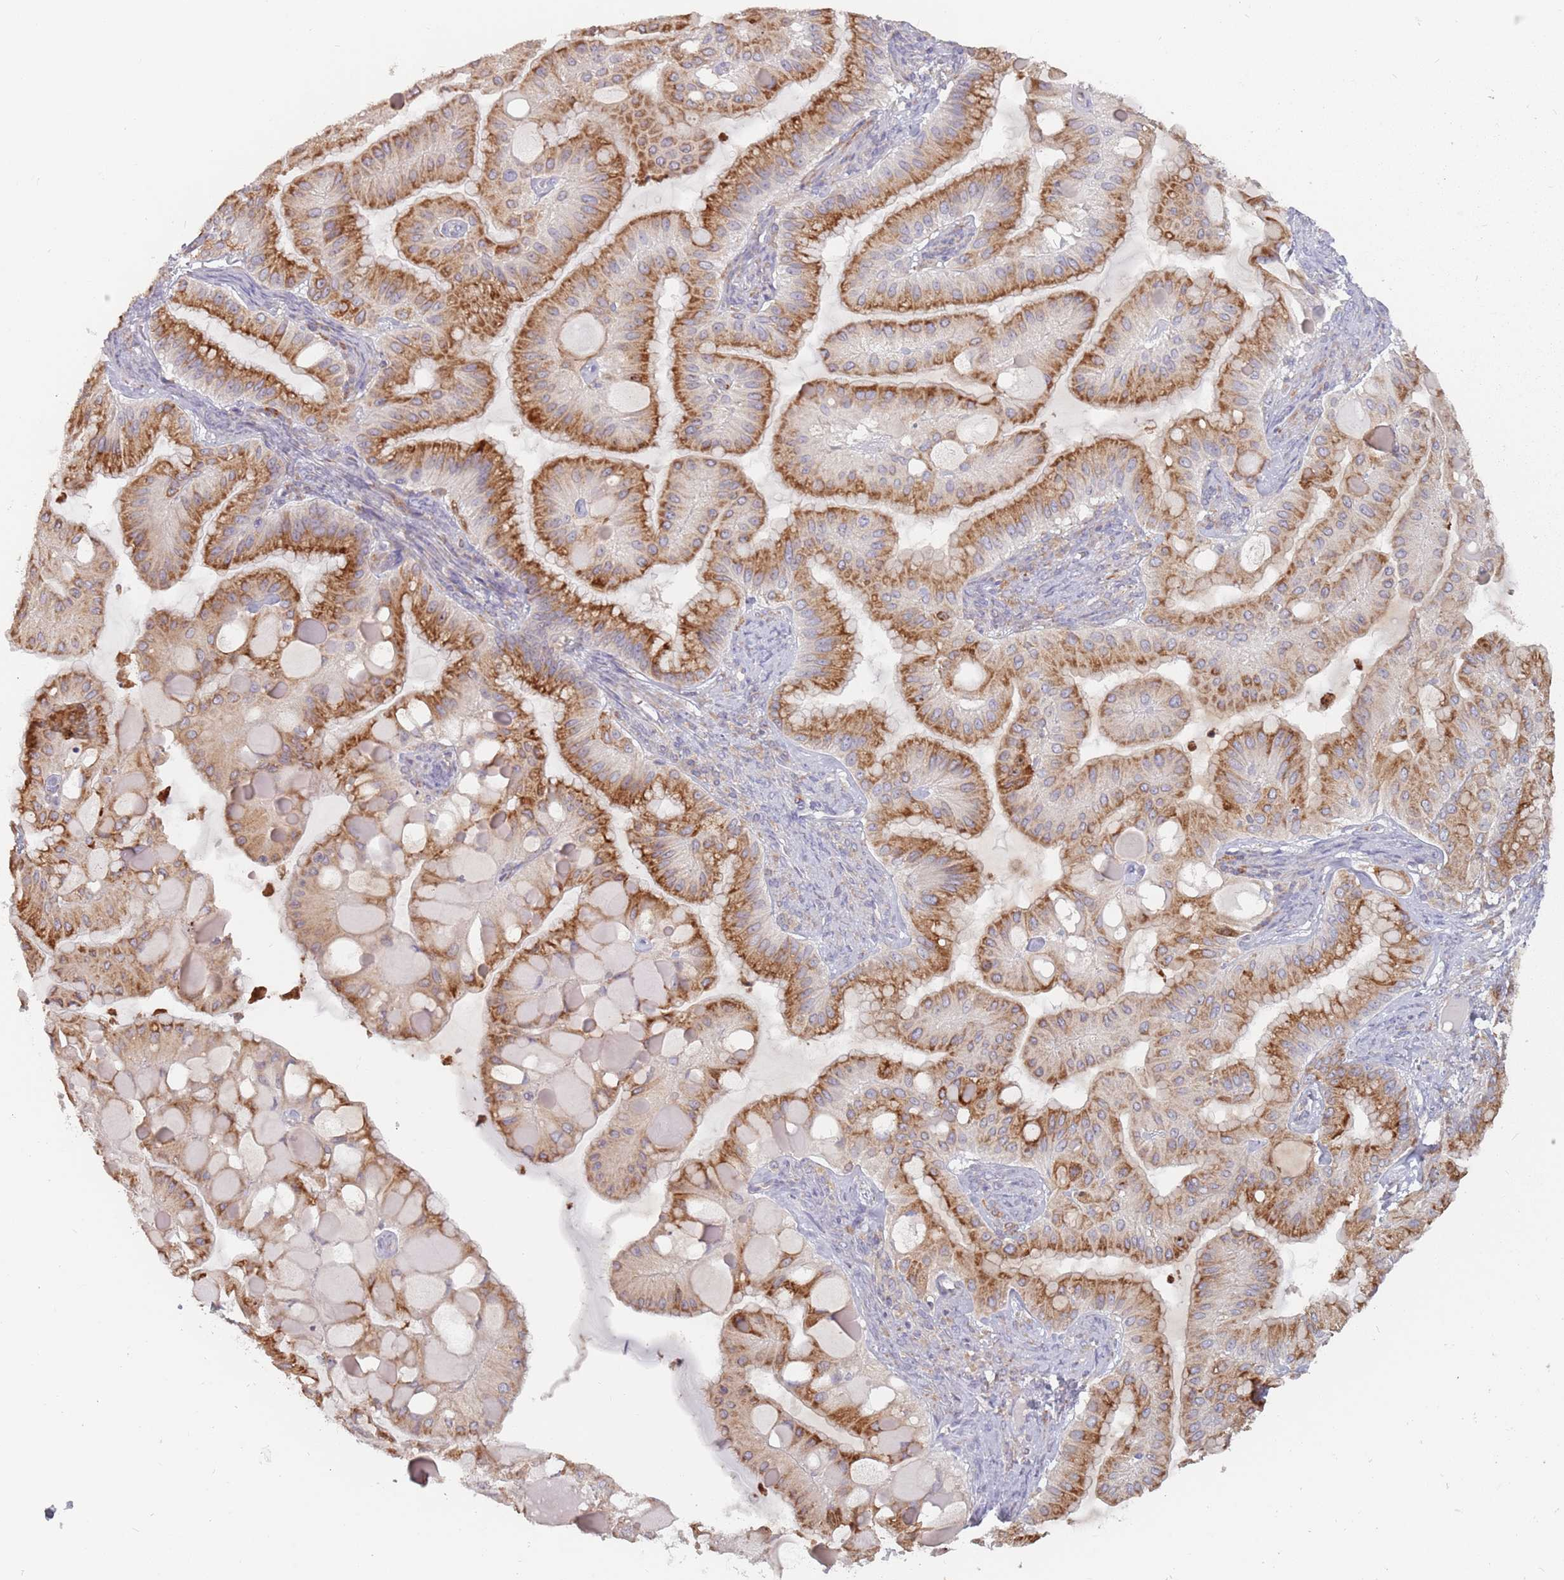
{"staining": {"intensity": "moderate", "quantity": ">75%", "location": "cytoplasmic/membranous"}, "tissue": "ovarian cancer", "cell_type": "Tumor cells", "image_type": "cancer", "snomed": [{"axis": "morphology", "description": "Cystadenocarcinoma, mucinous, NOS"}, {"axis": "topography", "description": "Ovary"}], "caption": "Moderate cytoplasmic/membranous protein staining is appreciated in approximately >75% of tumor cells in mucinous cystadenocarcinoma (ovarian). (DAB IHC, brown staining for protein, blue staining for nuclei).", "gene": "RPS9", "patient": {"sex": "female", "age": 61}}